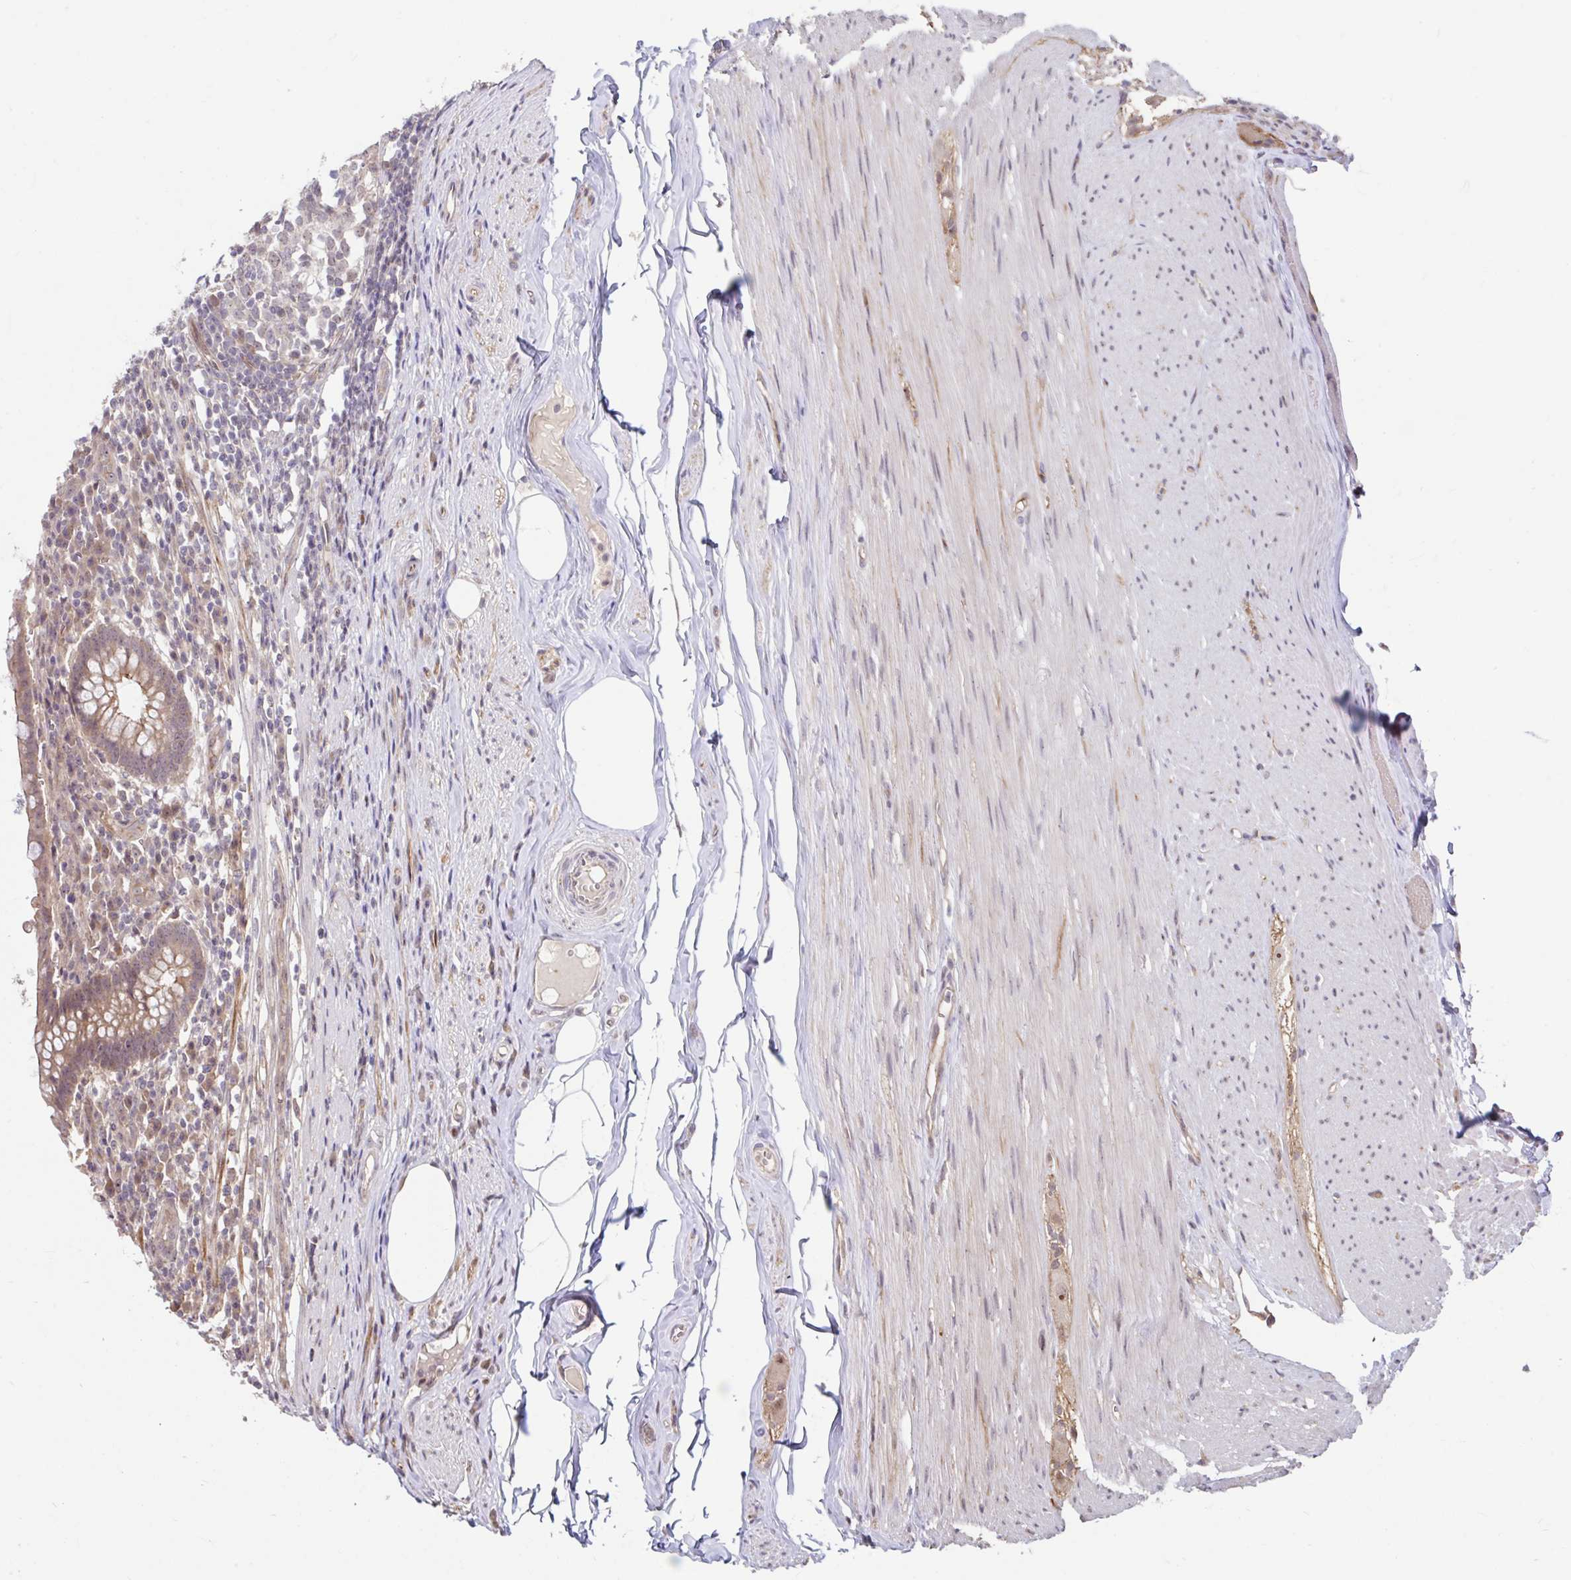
{"staining": {"intensity": "moderate", "quantity": ">75%", "location": "cytoplasmic/membranous"}, "tissue": "appendix", "cell_type": "Glandular cells", "image_type": "normal", "snomed": [{"axis": "morphology", "description": "Normal tissue, NOS"}, {"axis": "topography", "description": "Appendix"}], "caption": "Immunohistochemical staining of normal appendix displays moderate cytoplasmic/membranous protein expression in about >75% of glandular cells.", "gene": "STYXL1", "patient": {"sex": "female", "age": 56}}